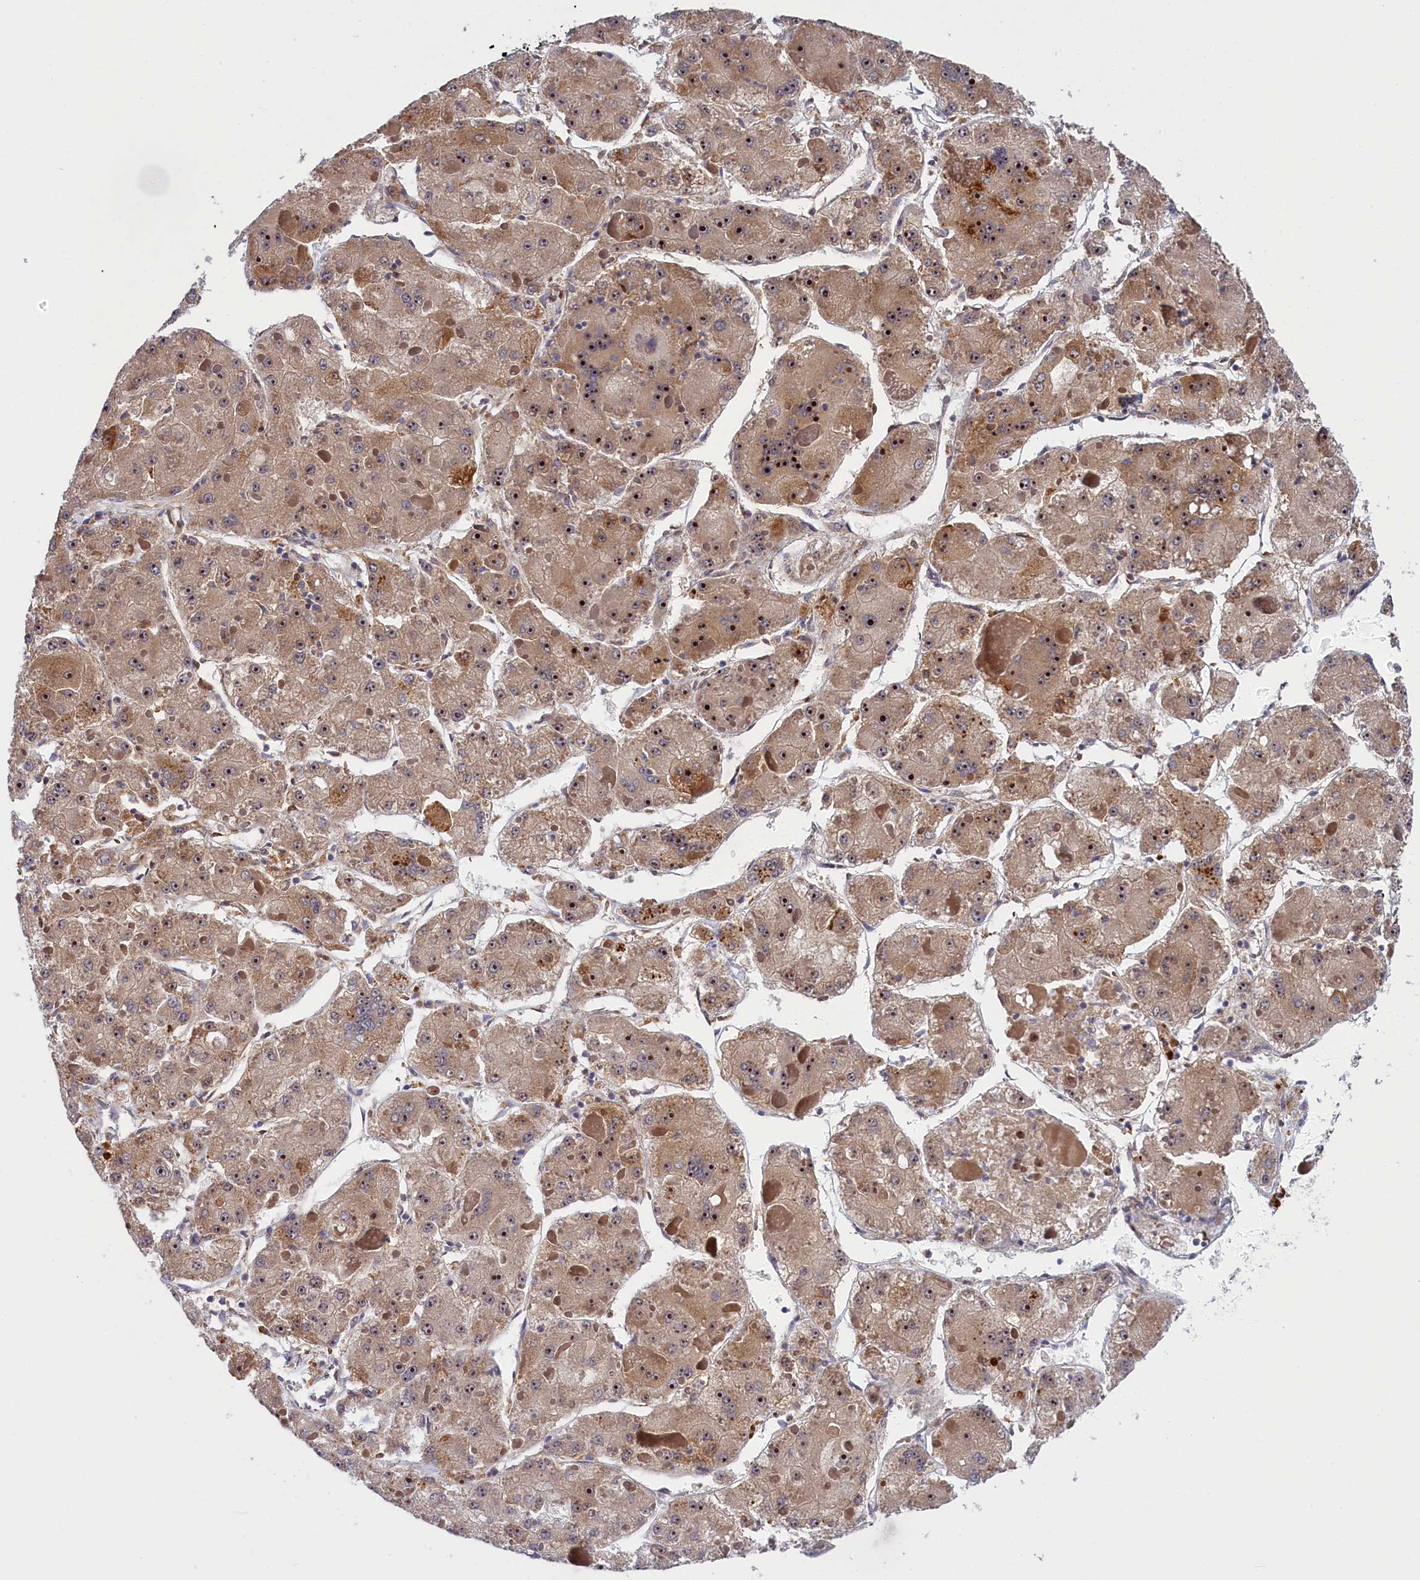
{"staining": {"intensity": "moderate", "quantity": ">75%", "location": "cytoplasmic/membranous,nuclear"}, "tissue": "liver cancer", "cell_type": "Tumor cells", "image_type": "cancer", "snomed": [{"axis": "morphology", "description": "Carcinoma, Hepatocellular, NOS"}, {"axis": "topography", "description": "Liver"}], "caption": "A brown stain labels moderate cytoplasmic/membranous and nuclear expression of a protein in liver cancer tumor cells.", "gene": "CRACD", "patient": {"sex": "female", "age": 73}}